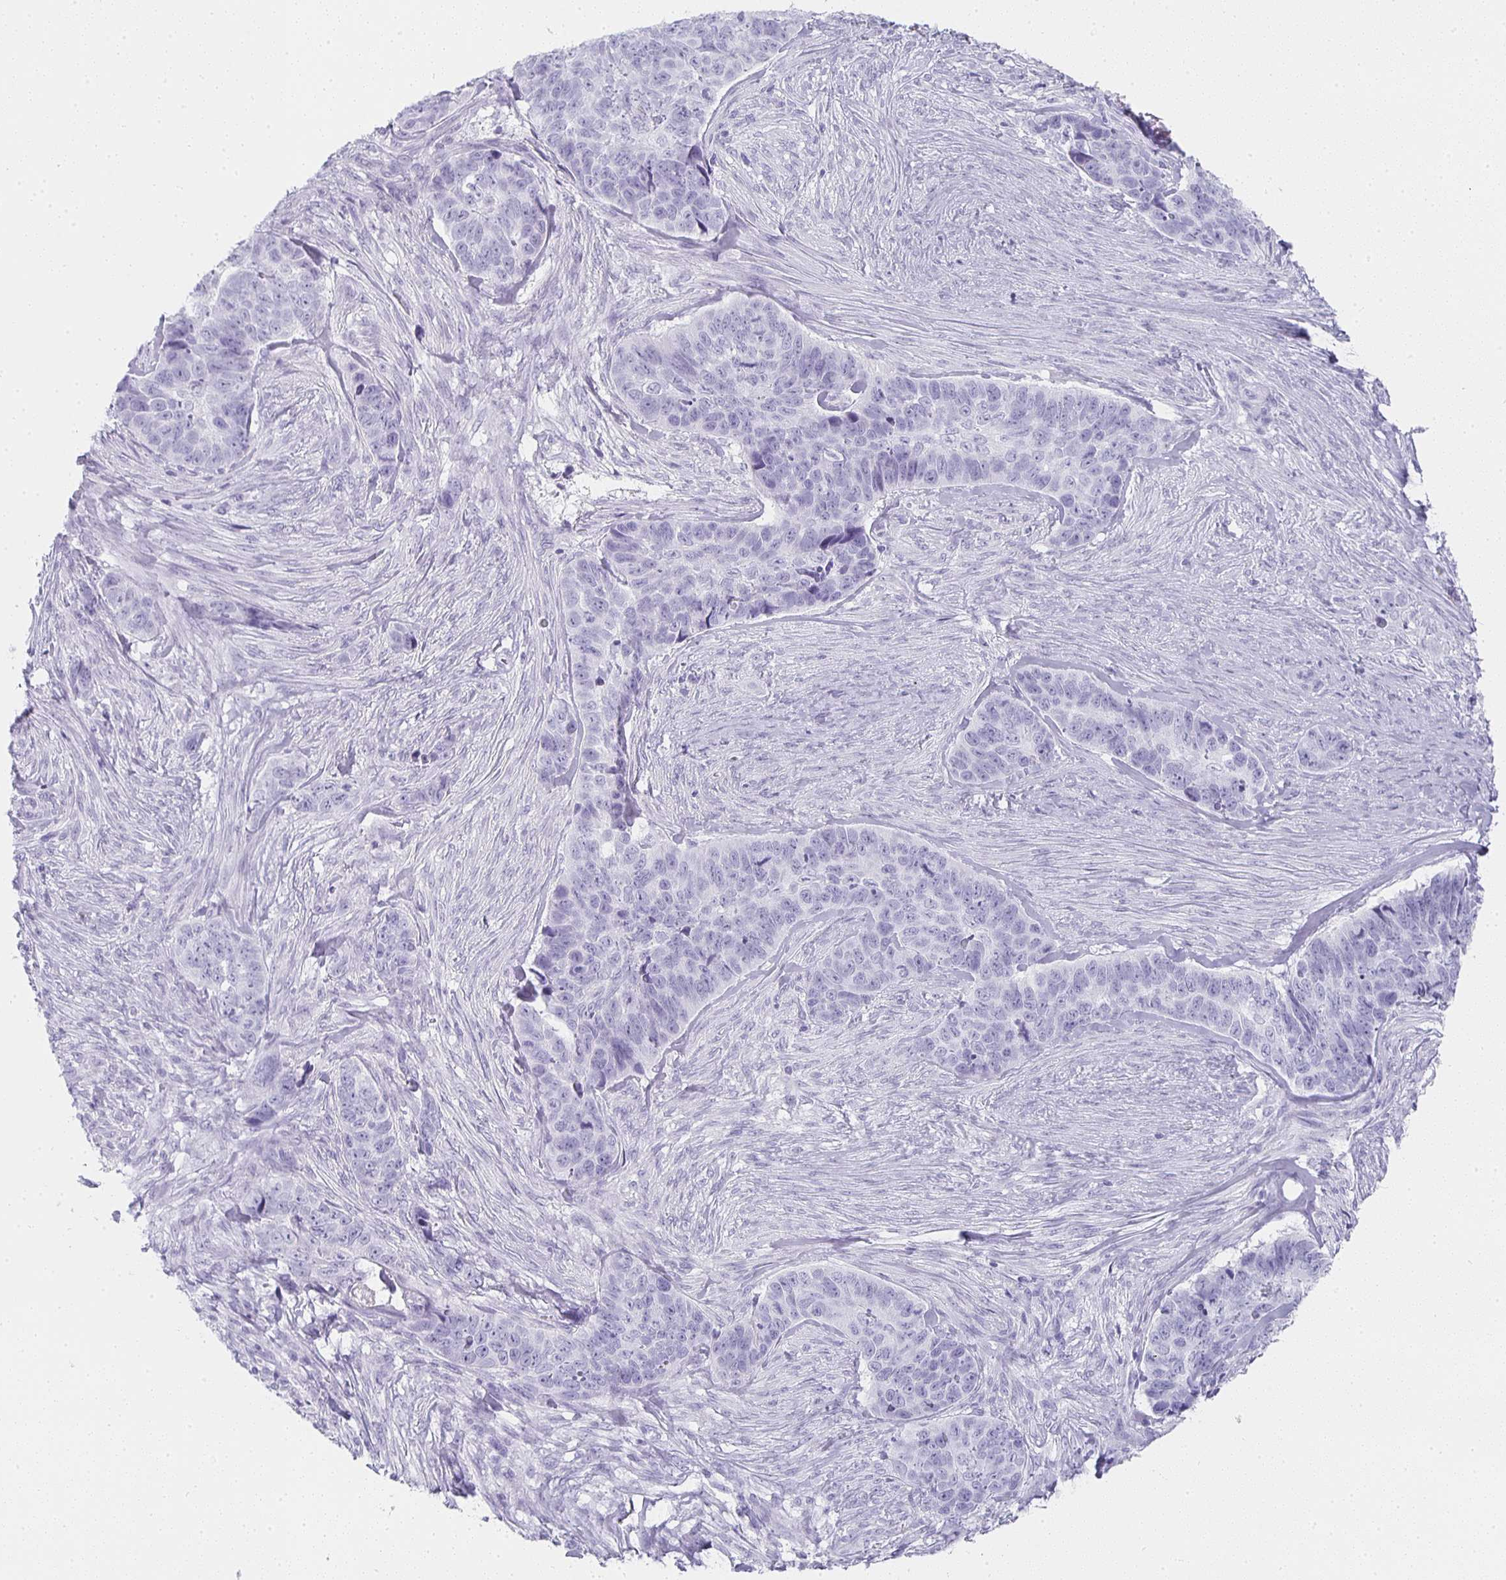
{"staining": {"intensity": "negative", "quantity": "none", "location": "none"}, "tissue": "skin cancer", "cell_type": "Tumor cells", "image_type": "cancer", "snomed": [{"axis": "morphology", "description": "Basal cell carcinoma"}, {"axis": "topography", "description": "Skin"}], "caption": "Tumor cells are negative for protein expression in human skin cancer (basal cell carcinoma). (Brightfield microscopy of DAB immunohistochemistry (IHC) at high magnification).", "gene": "TPSD1", "patient": {"sex": "female", "age": 82}}